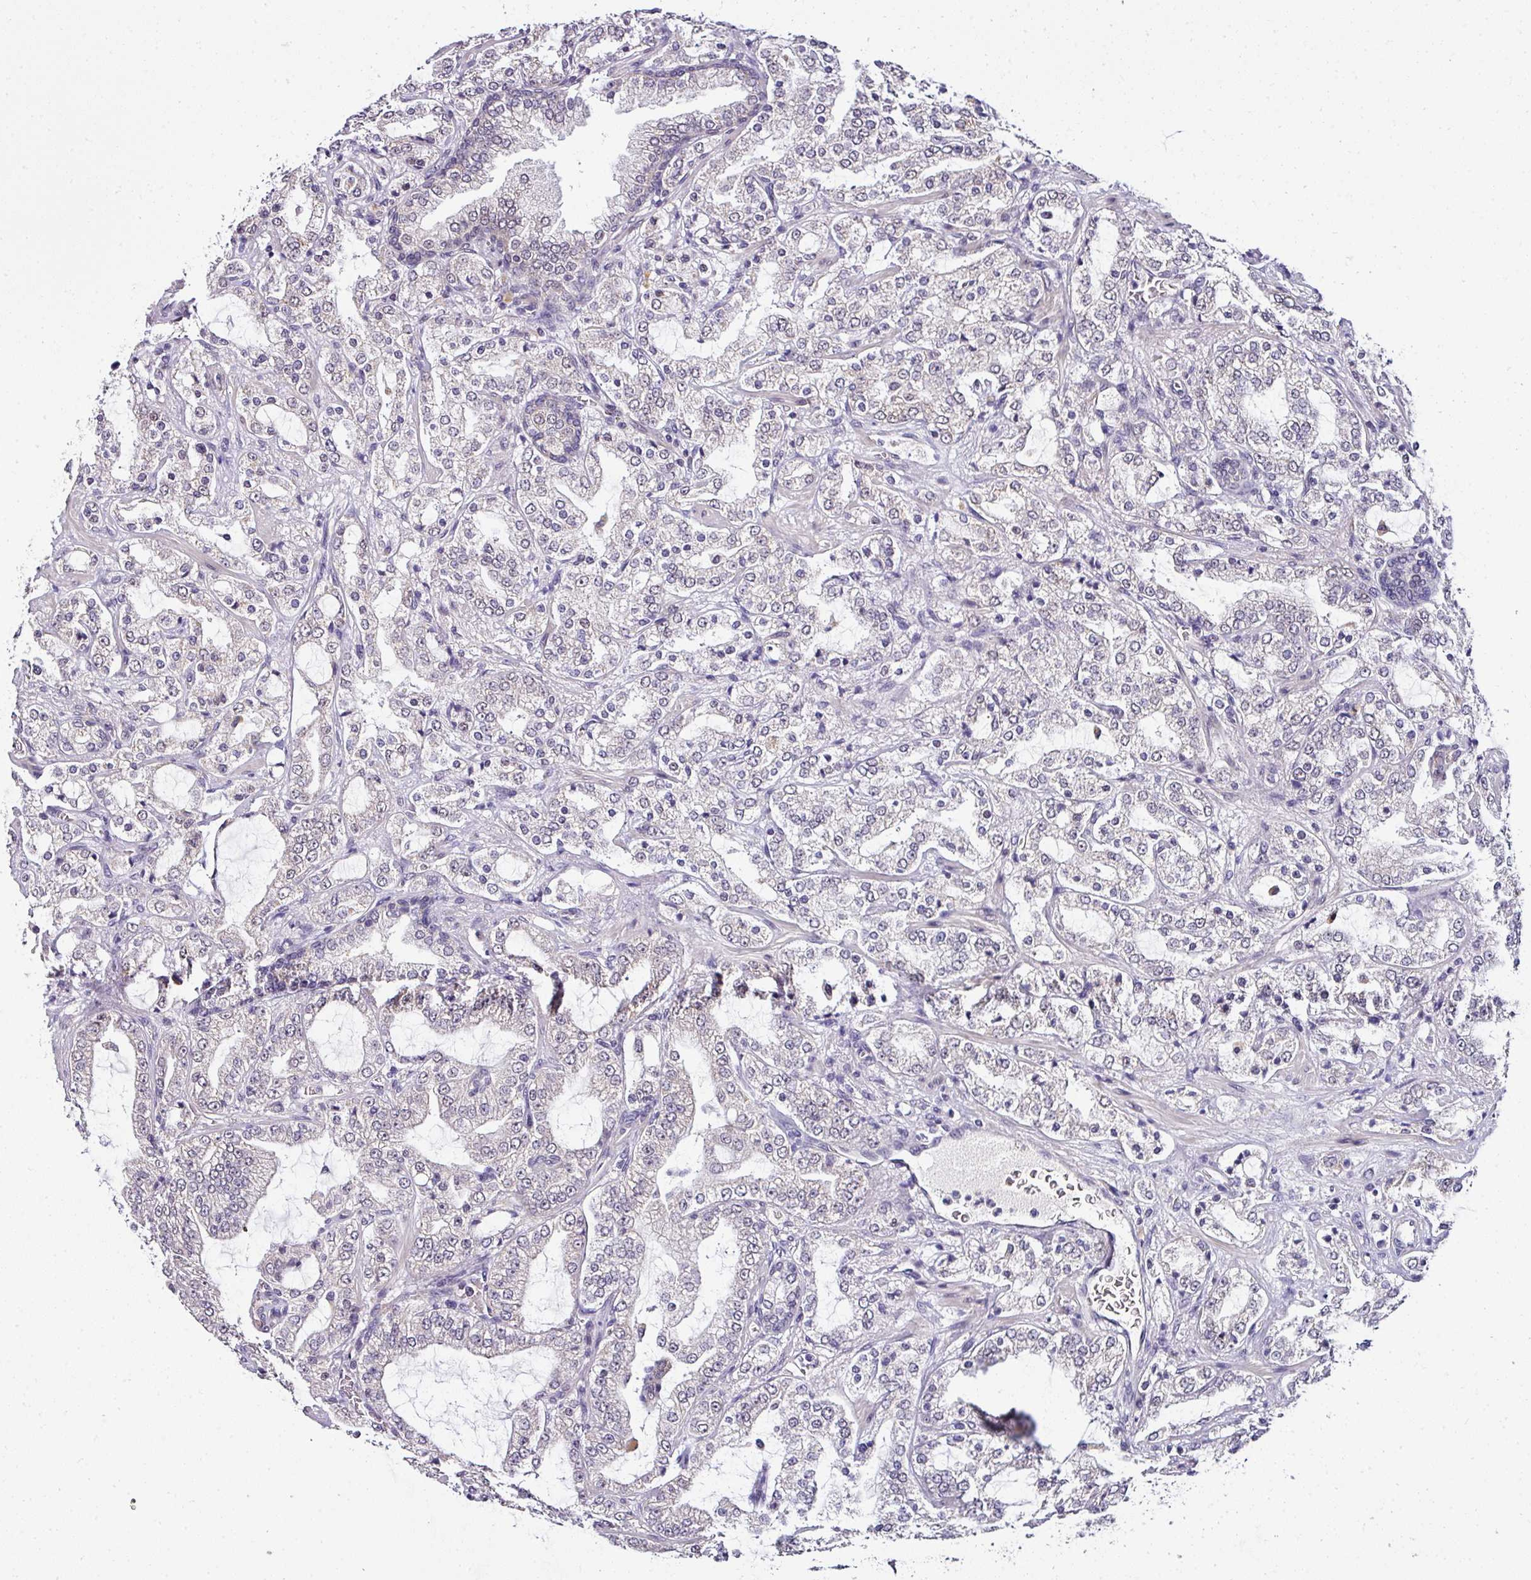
{"staining": {"intensity": "negative", "quantity": "none", "location": "none"}, "tissue": "prostate cancer", "cell_type": "Tumor cells", "image_type": "cancer", "snomed": [{"axis": "morphology", "description": "Adenocarcinoma, High grade"}, {"axis": "topography", "description": "Prostate"}], "caption": "High magnification brightfield microscopy of prostate cancer (adenocarcinoma (high-grade)) stained with DAB (brown) and counterstained with hematoxylin (blue): tumor cells show no significant staining. Nuclei are stained in blue.", "gene": "NAPSA", "patient": {"sex": "male", "age": 64}}